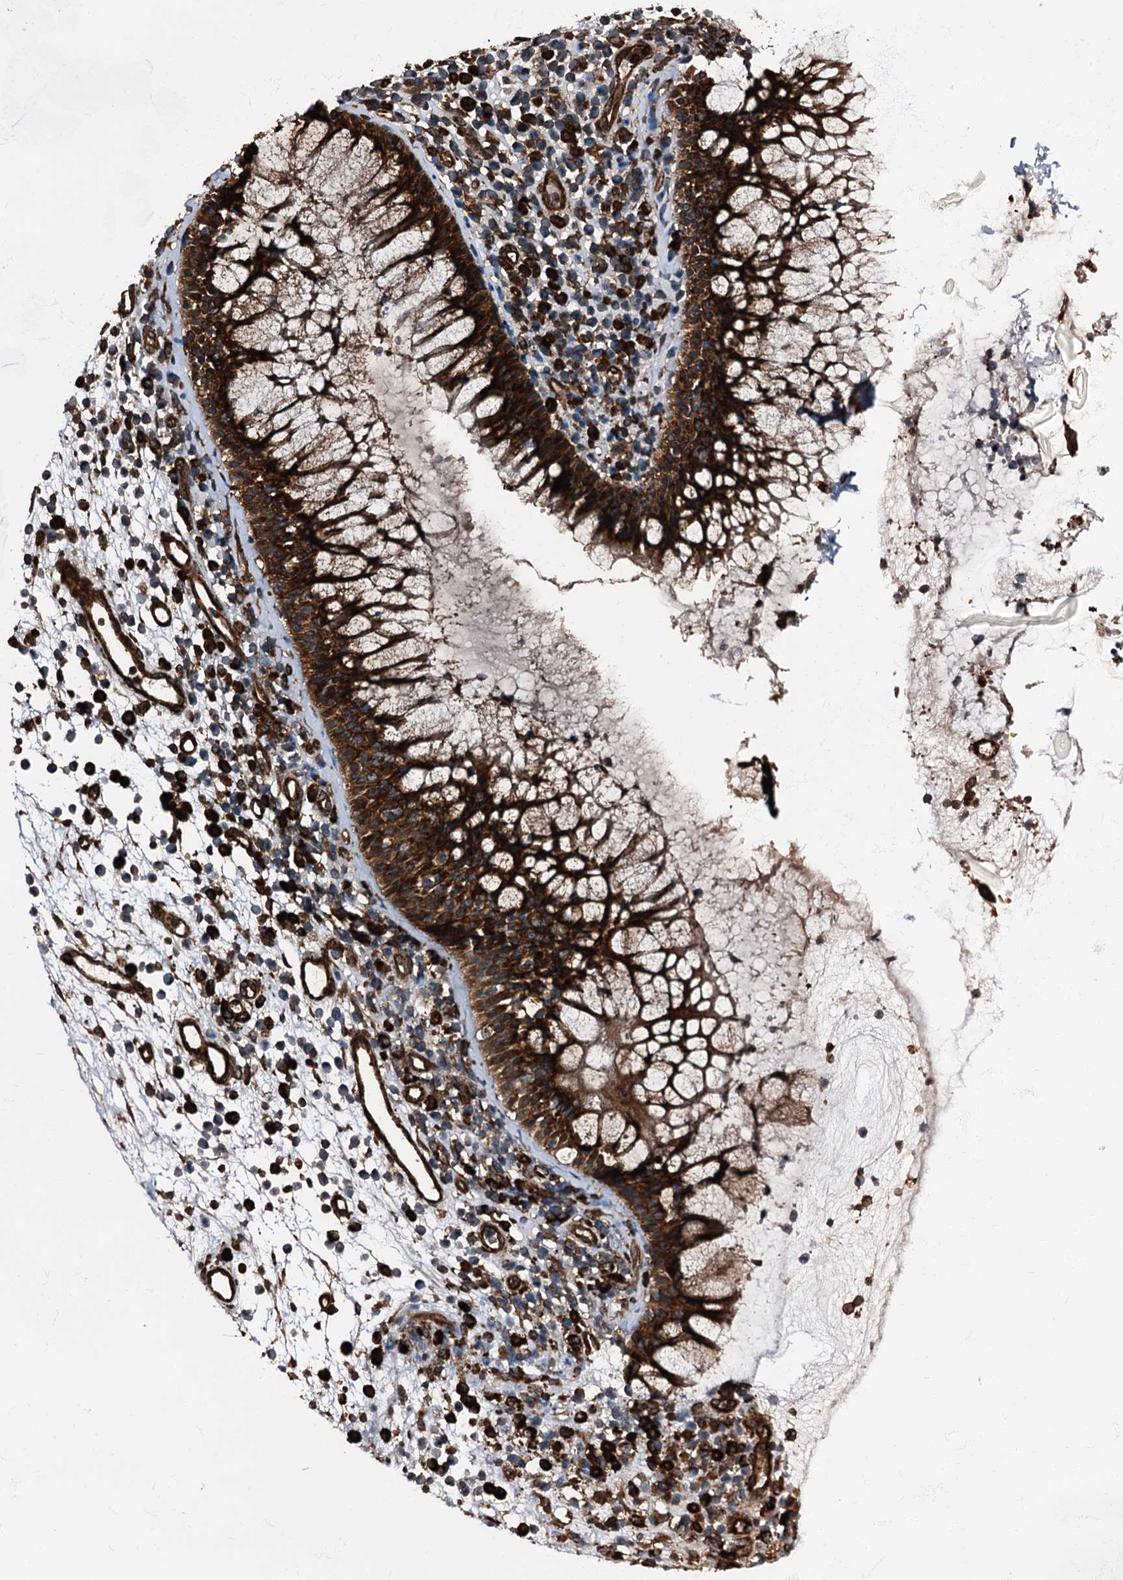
{"staining": {"intensity": "strong", "quantity": ">75%", "location": "cytoplasmic/membranous"}, "tissue": "nasopharynx", "cell_type": "Respiratory epithelial cells", "image_type": "normal", "snomed": [{"axis": "morphology", "description": "Normal tissue, NOS"}, {"axis": "morphology", "description": "Inflammation, NOS"}, {"axis": "topography", "description": "Nasopharynx"}], "caption": "Immunohistochemical staining of normal human nasopharynx shows >75% levels of strong cytoplasmic/membranous protein staining in about >75% of respiratory epithelial cells.", "gene": "ATP2C1", "patient": {"sex": "male", "age": 70}}